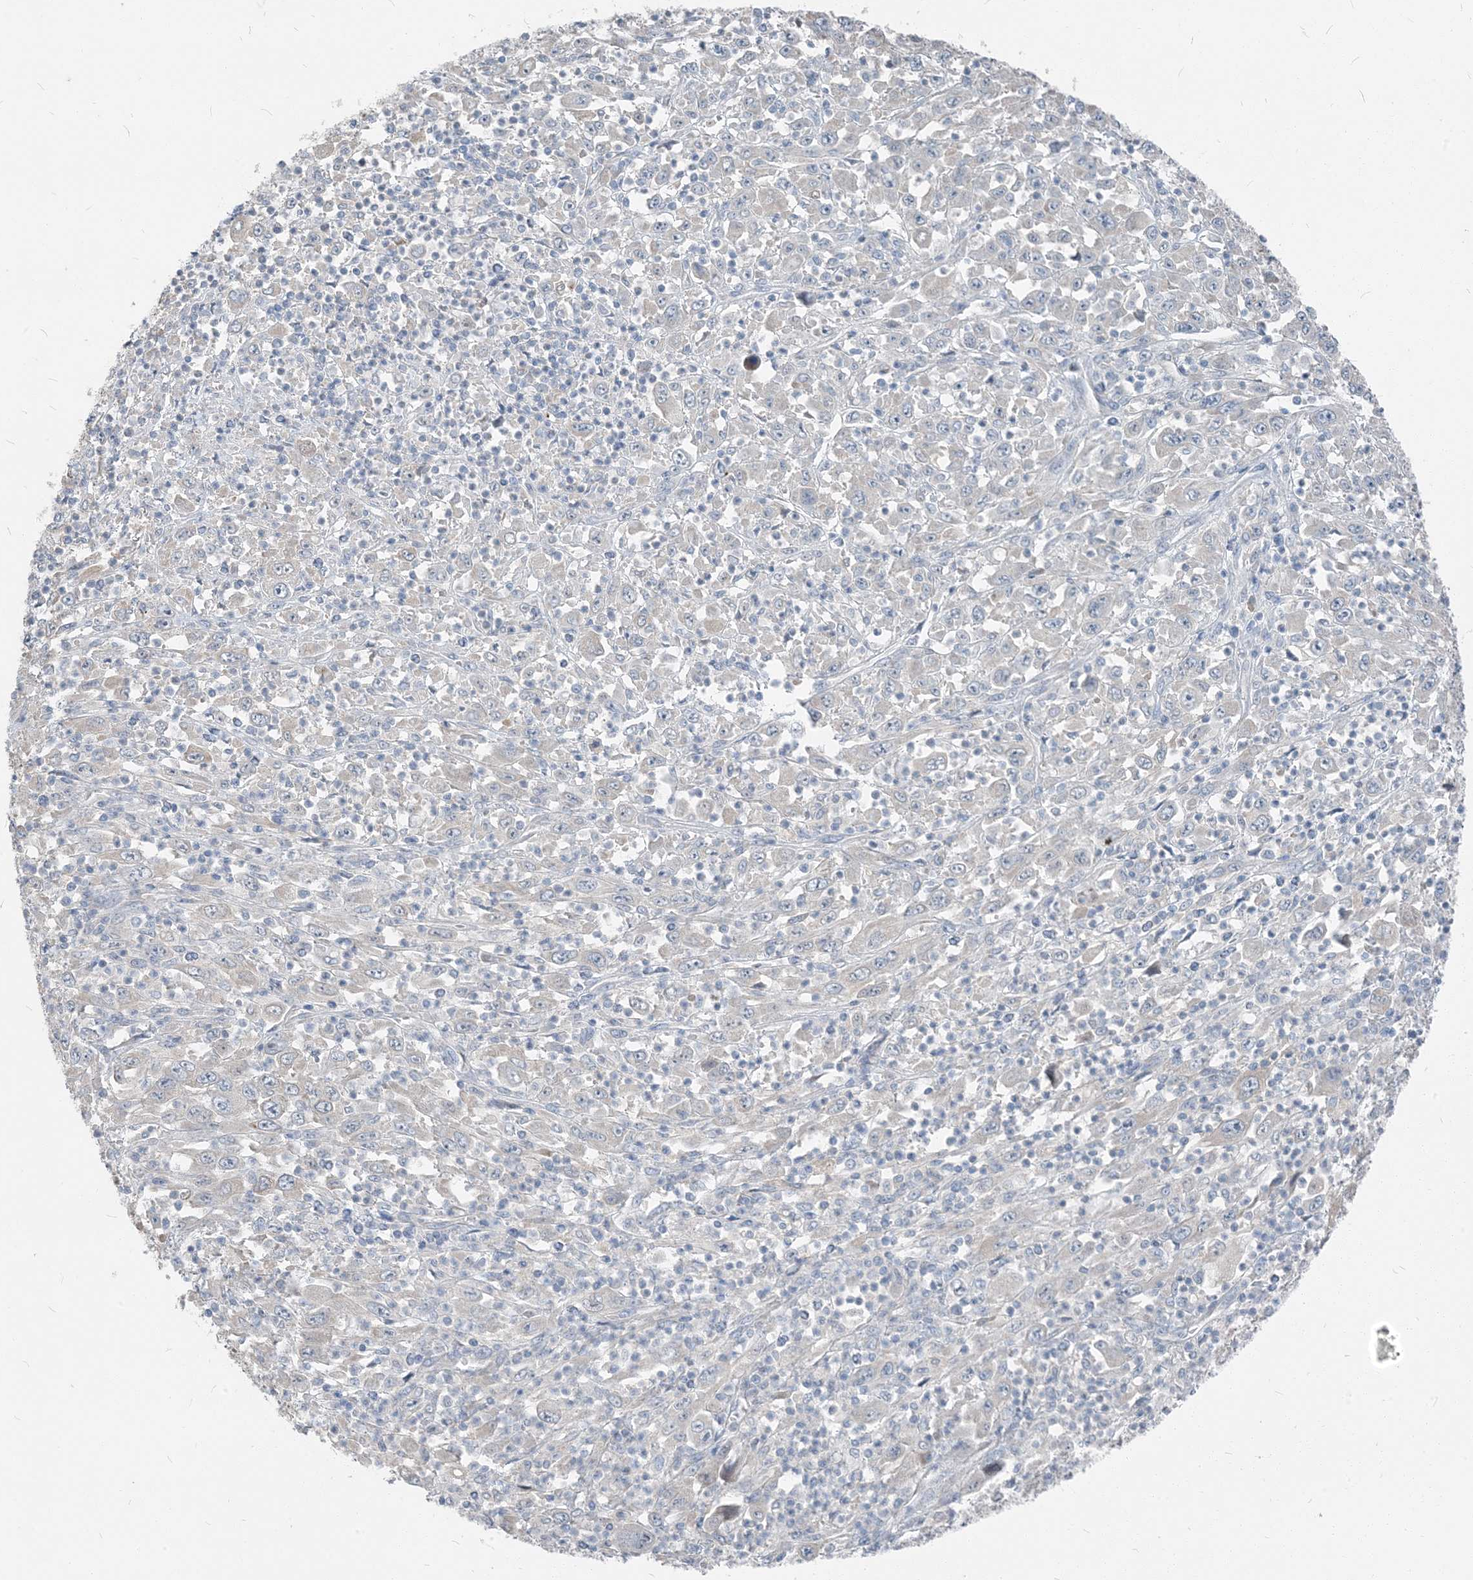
{"staining": {"intensity": "negative", "quantity": "none", "location": "none"}, "tissue": "melanoma", "cell_type": "Tumor cells", "image_type": "cancer", "snomed": [{"axis": "morphology", "description": "Malignant melanoma, Metastatic site"}, {"axis": "topography", "description": "Skin"}], "caption": "Immunohistochemistry (IHC) histopathology image of neoplastic tissue: malignant melanoma (metastatic site) stained with DAB (3,3'-diaminobenzidine) shows no significant protein staining in tumor cells. (Stains: DAB (3,3'-diaminobenzidine) immunohistochemistry with hematoxylin counter stain, Microscopy: brightfield microscopy at high magnification).", "gene": "NCOA7", "patient": {"sex": "female", "age": 56}}